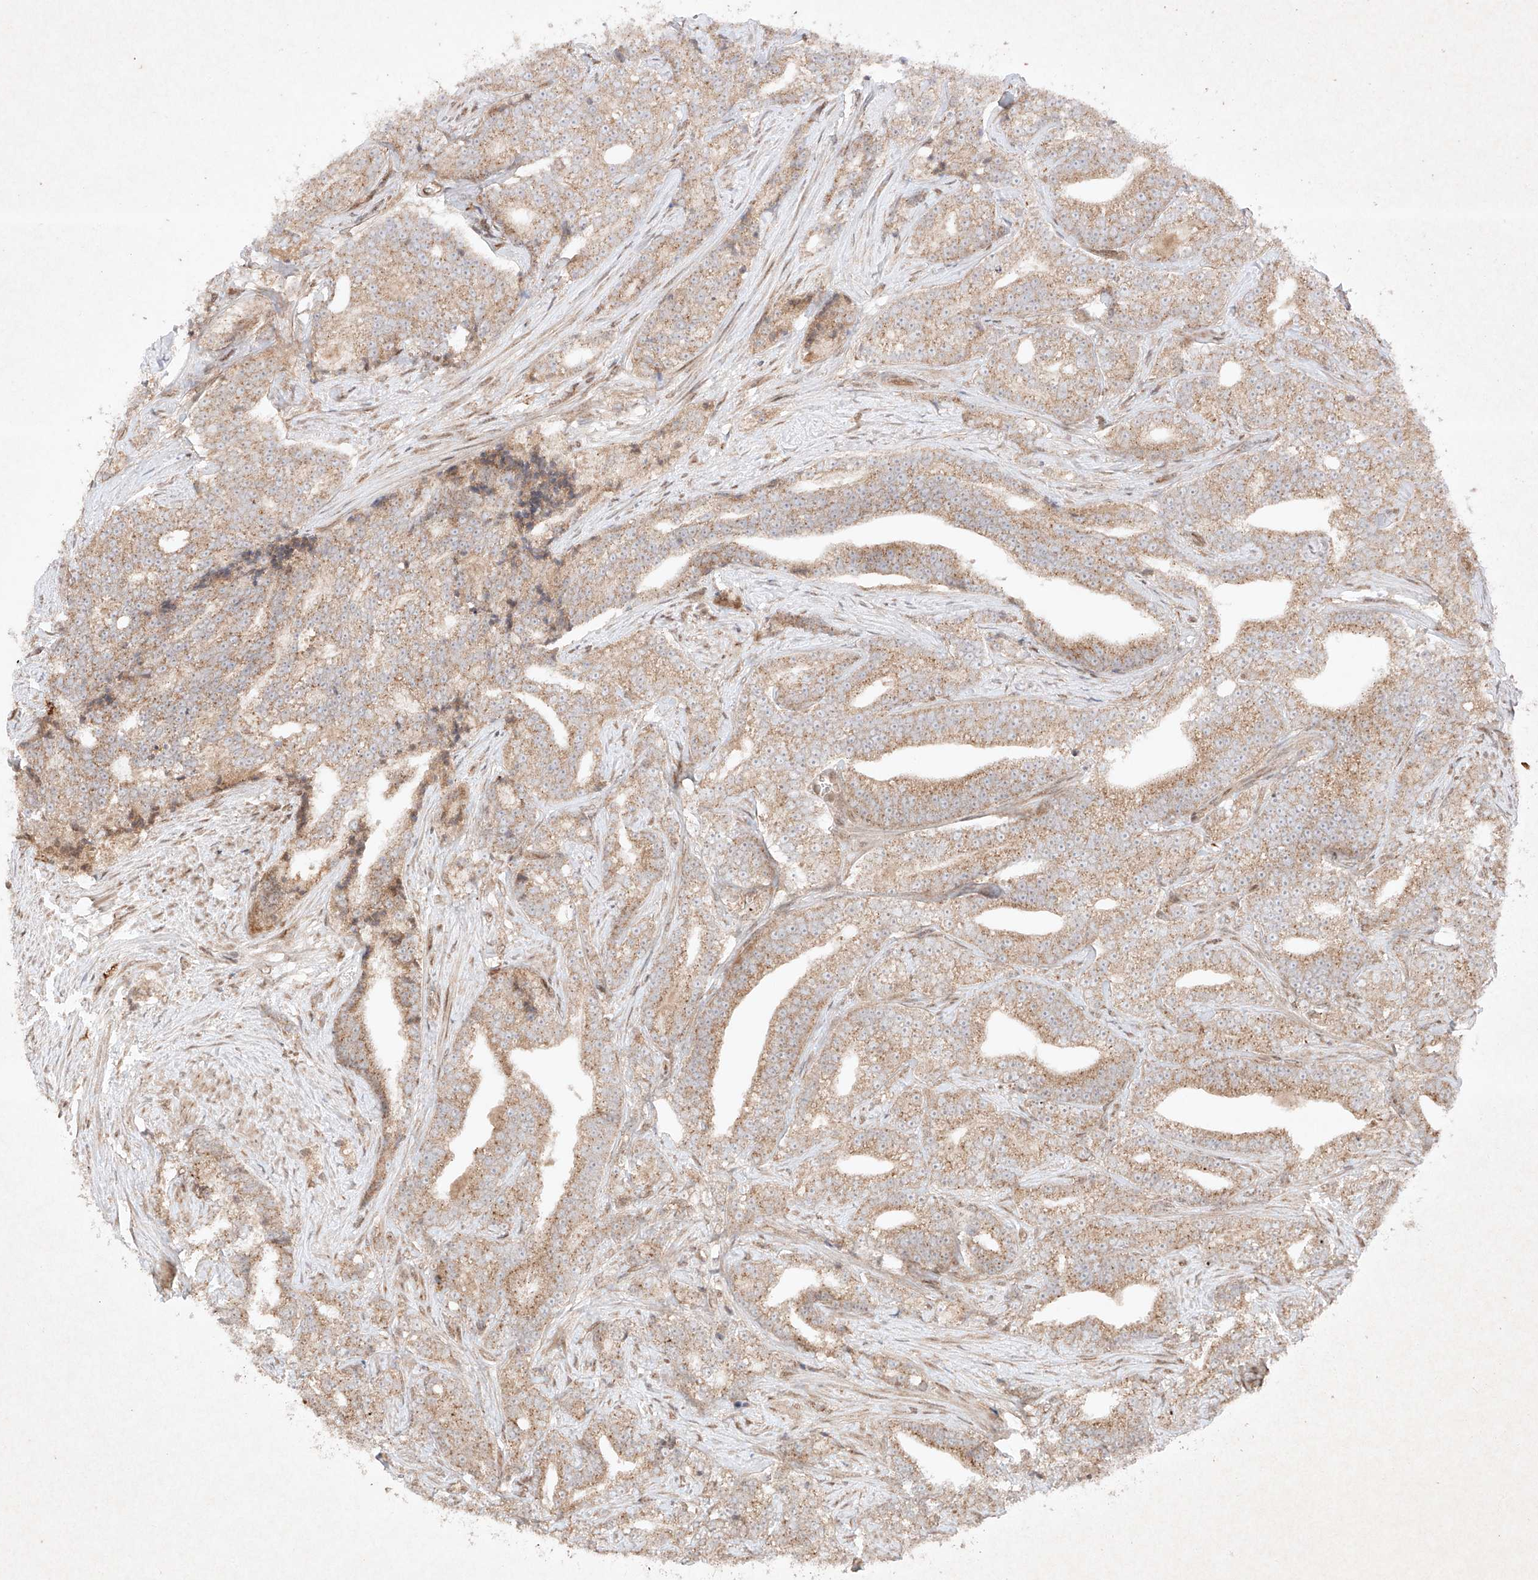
{"staining": {"intensity": "moderate", "quantity": ">75%", "location": "cytoplasmic/membranous"}, "tissue": "prostate cancer", "cell_type": "Tumor cells", "image_type": "cancer", "snomed": [{"axis": "morphology", "description": "Adenocarcinoma, High grade"}, {"axis": "topography", "description": "Prostate and seminal vesicle, NOS"}], "caption": "Tumor cells display moderate cytoplasmic/membranous expression in approximately >75% of cells in prostate cancer. The protein is stained brown, and the nuclei are stained in blue (DAB (3,3'-diaminobenzidine) IHC with brightfield microscopy, high magnification).", "gene": "RNF31", "patient": {"sex": "male", "age": 67}}